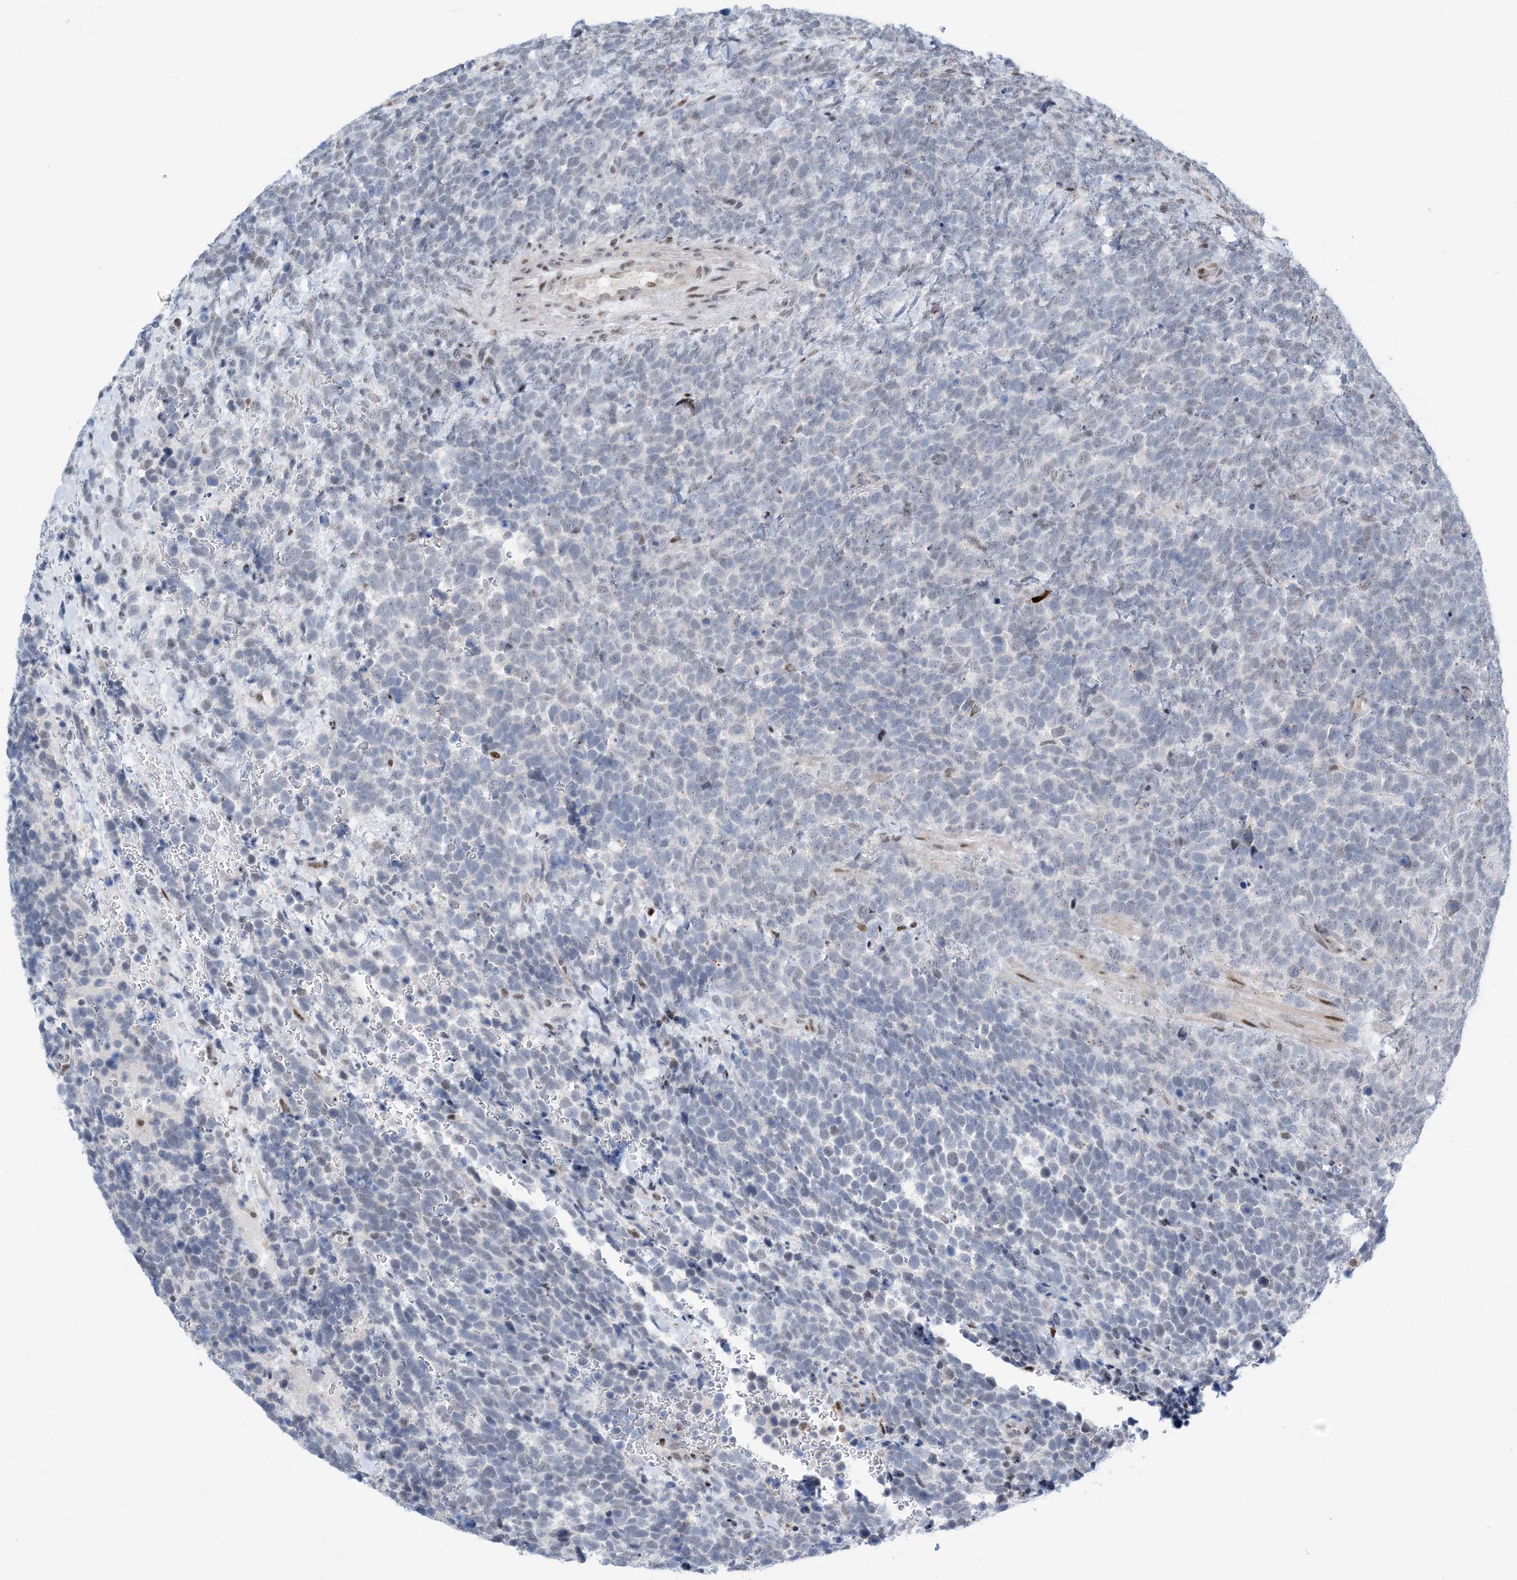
{"staining": {"intensity": "negative", "quantity": "none", "location": "none"}, "tissue": "urothelial cancer", "cell_type": "Tumor cells", "image_type": "cancer", "snomed": [{"axis": "morphology", "description": "Urothelial carcinoma, High grade"}, {"axis": "topography", "description": "Urinary bladder"}], "caption": "A high-resolution micrograph shows IHC staining of high-grade urothelial carcinoma, which displays no significant expression in tumor cells.", "gene": "HEMK1", "patient": {"sex": "female", "age": 82}}